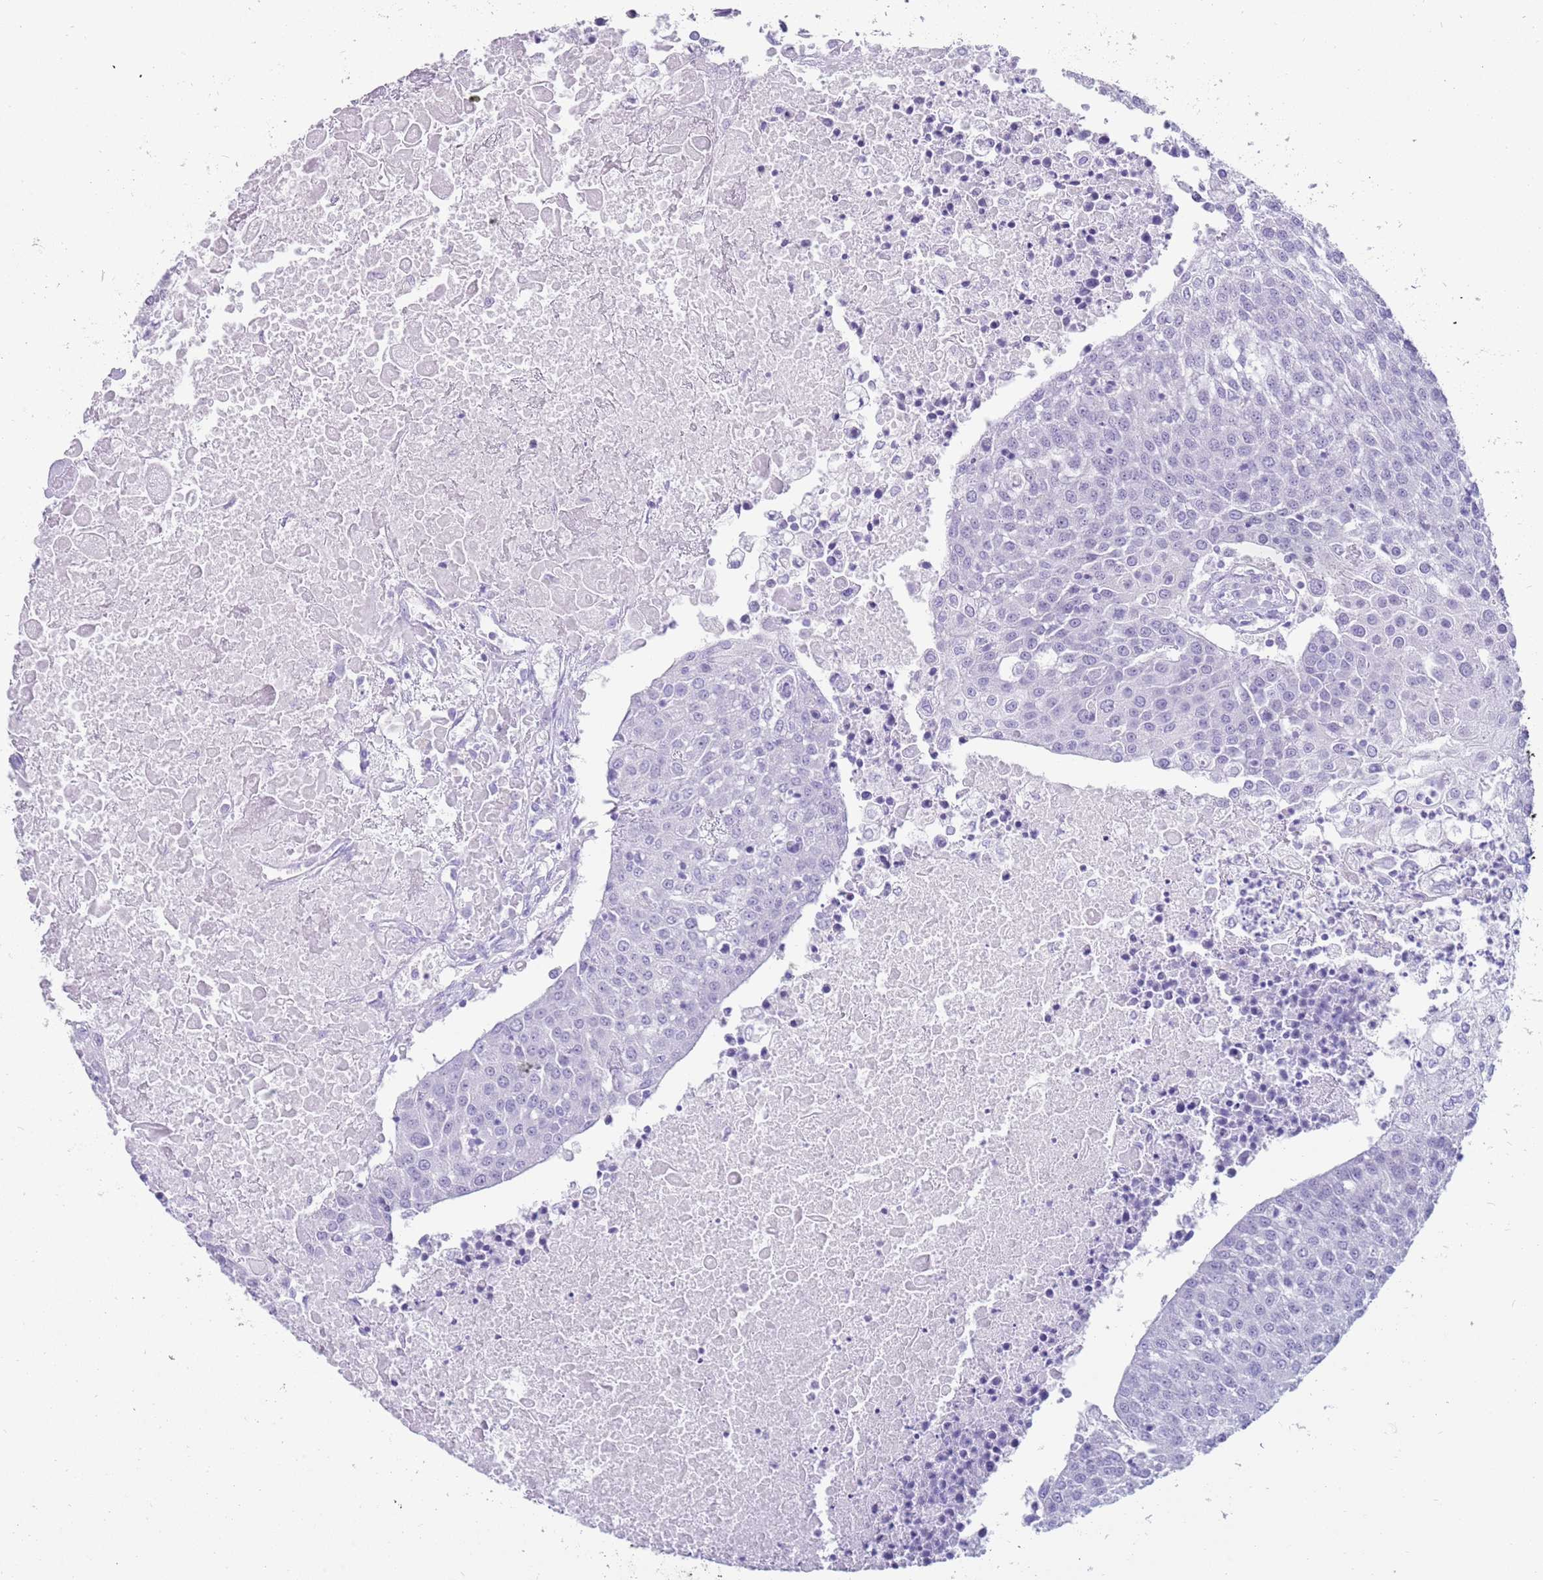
{"staining": {"intensity": "negative", "quantity": "none", "location": "none"}, "tissue": "urothelial cancer", "cell_type": "Tumor cells", "image_type": "cancer", "snomed": [{"axis": "morphology", "description": "Urothelial carcinoma, High grade"}, {"axis": "topography", "description": "Urinary bladder"}], "caption": "This is an immunohistochemistry (IHC) histopathology image of human urothelial cancer. There is no positivity in tumor cells.", "gene": "NBPF3", "patient": {"sex": "female", "age": 85}}